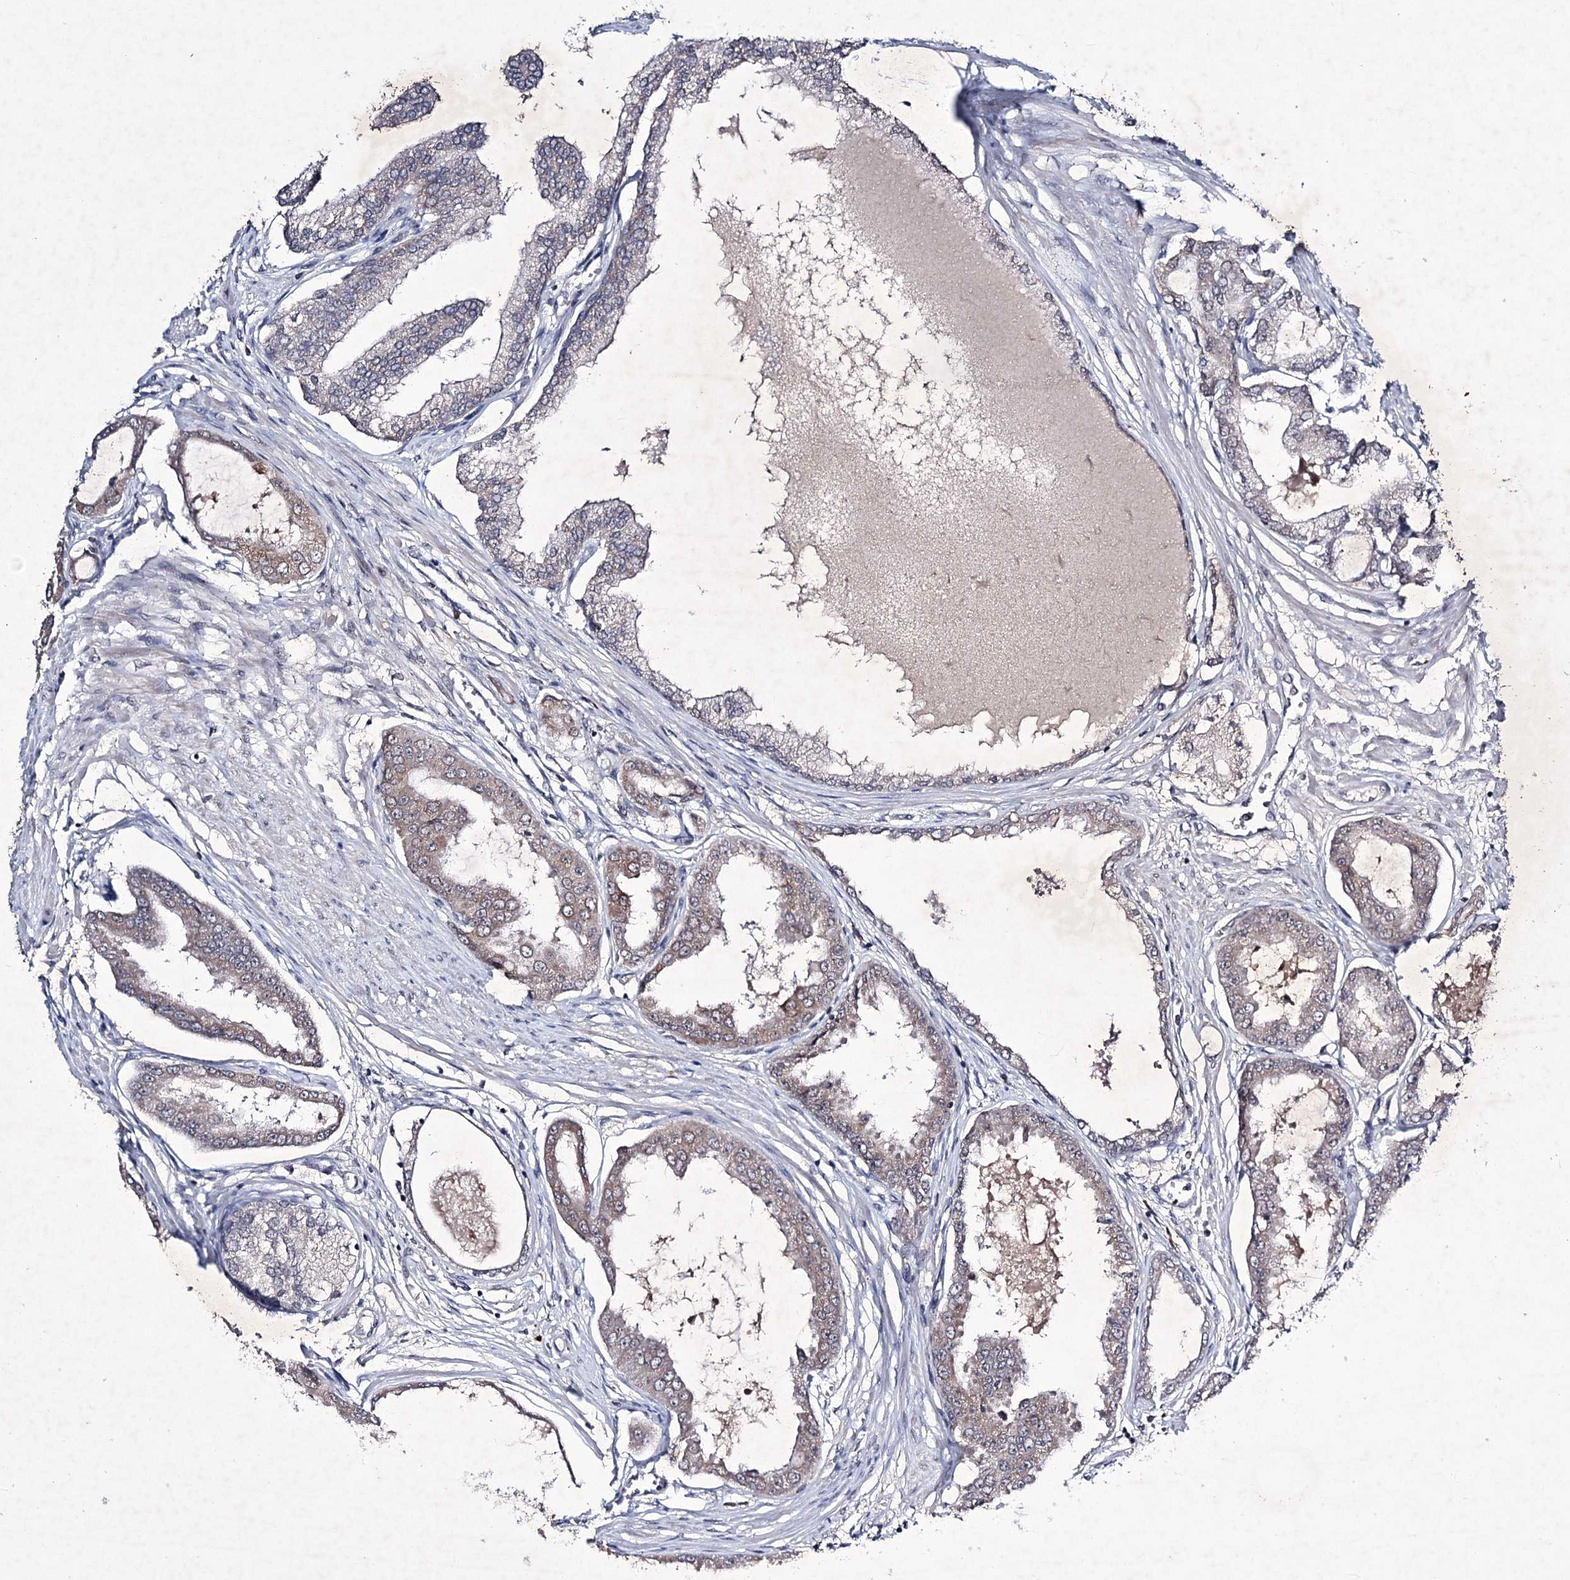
{"staining": {"intensity": "weak", "quantity": "25%-75%", "location": "cytoplasmic/membranous"}, "tissue": "prostate cancer", "cell_type": "Tumor cells", "image_type": "cancer", "snomed": [{"axis": "morphology", "description": "Adenocarcinoma, Low grade"}, {"axis": "topography", "description": "Prostate"}], "caption": "Human prostate low-grade adenocarcinoma stained with a brown dye demonstrates weak cytoplasmic/membranous positive staining in about 25%-75% of tumor cells.", "gene": "VGLL4", "patient": {"sex": "male", "age": 63}}